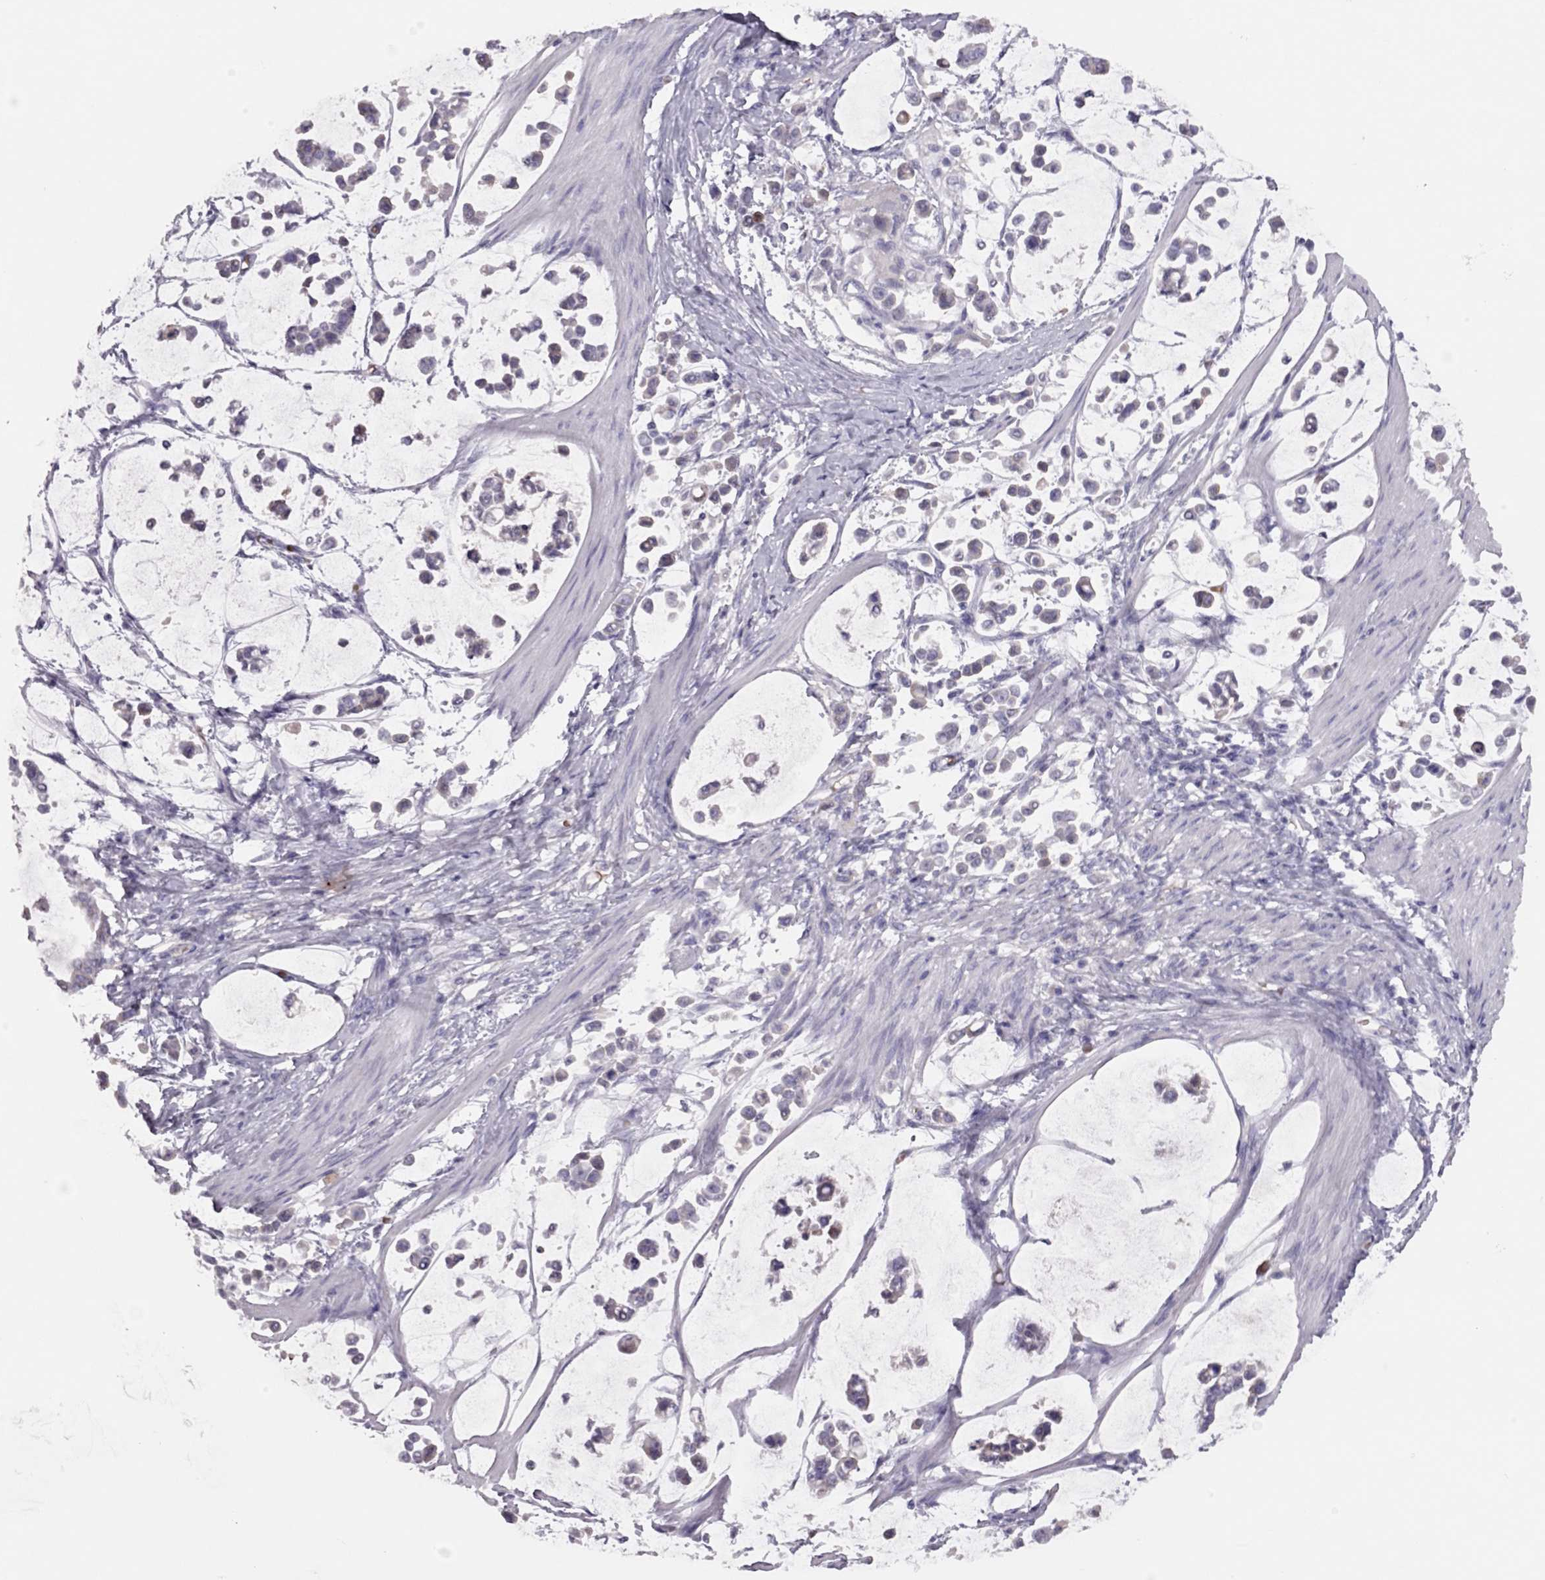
{"staining": {"intensity": "negative", "quantity": "none", "location": "none"}, "tissue": "stomach cancer", "cell_type": "Tumor cells", "image_type": "cancer", "snomed": [{"axis": "morphology", "description": "Adenocarcinoma, NOS"}, {"axis": "topography", "description": "Stomach"}], "caption": "Tumor cells show no significant protein positivity in stomach adenocarcinoma. (Brightfield microscopy of DAB immunohistochemistry at high magnification).", "gene": "RHD", "patient": {"sex": "male", "age": 82}}